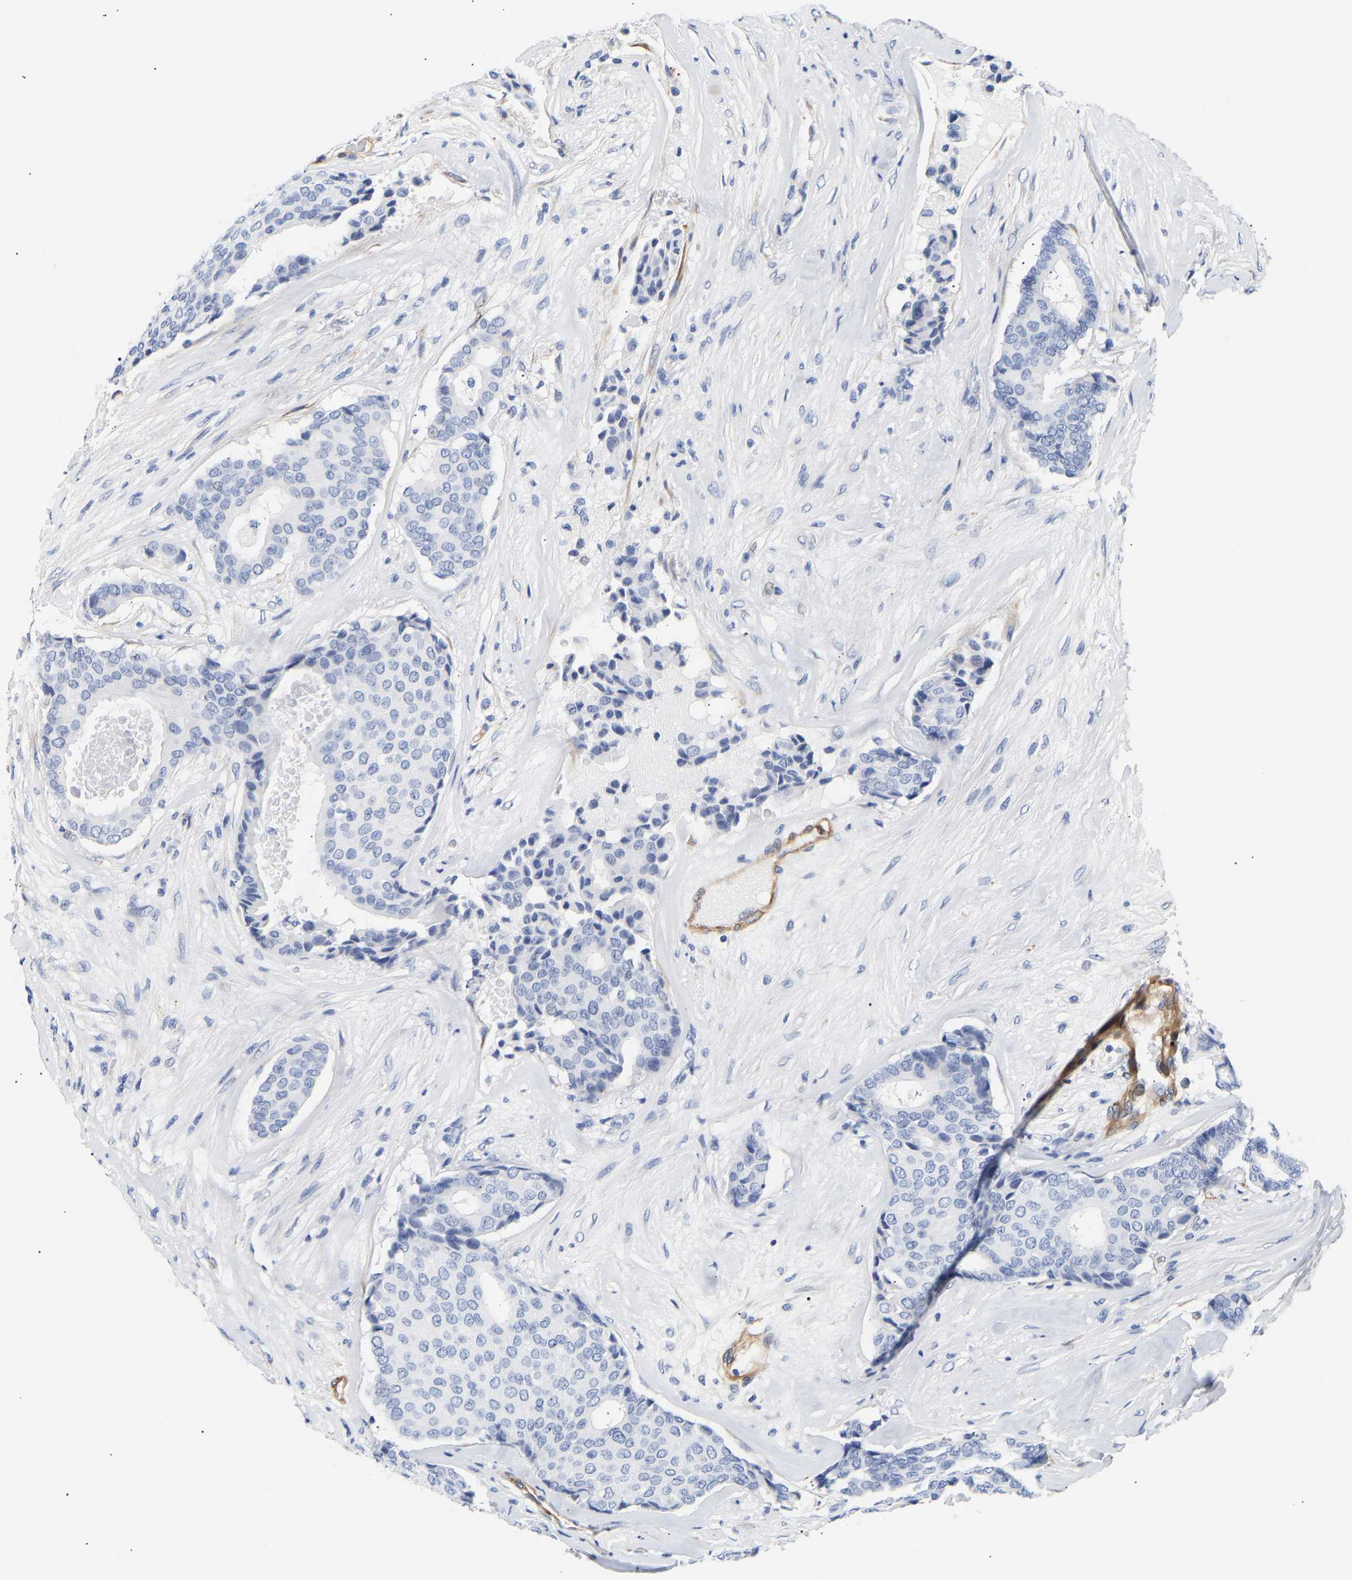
{"staining": {"intensity": "negative", "quantity": "none", "location": "none"}, "tissue": "breast cancer", "cell_type": "Tumor cells", "image_type": "cancer", "snomed": [{"axis": "morphology", "description": "Duct carcinoma"}, {"axis": "topography", "description": "Breast"}], "caption": "Immunohistochemistry photomicrograph of breast invasive ductal carcinoma stained for a protein (brown), which reveals no staining in tumor cells.", "gene": "IGFBP7", "patient": {"sex": "female", "age": 75}}